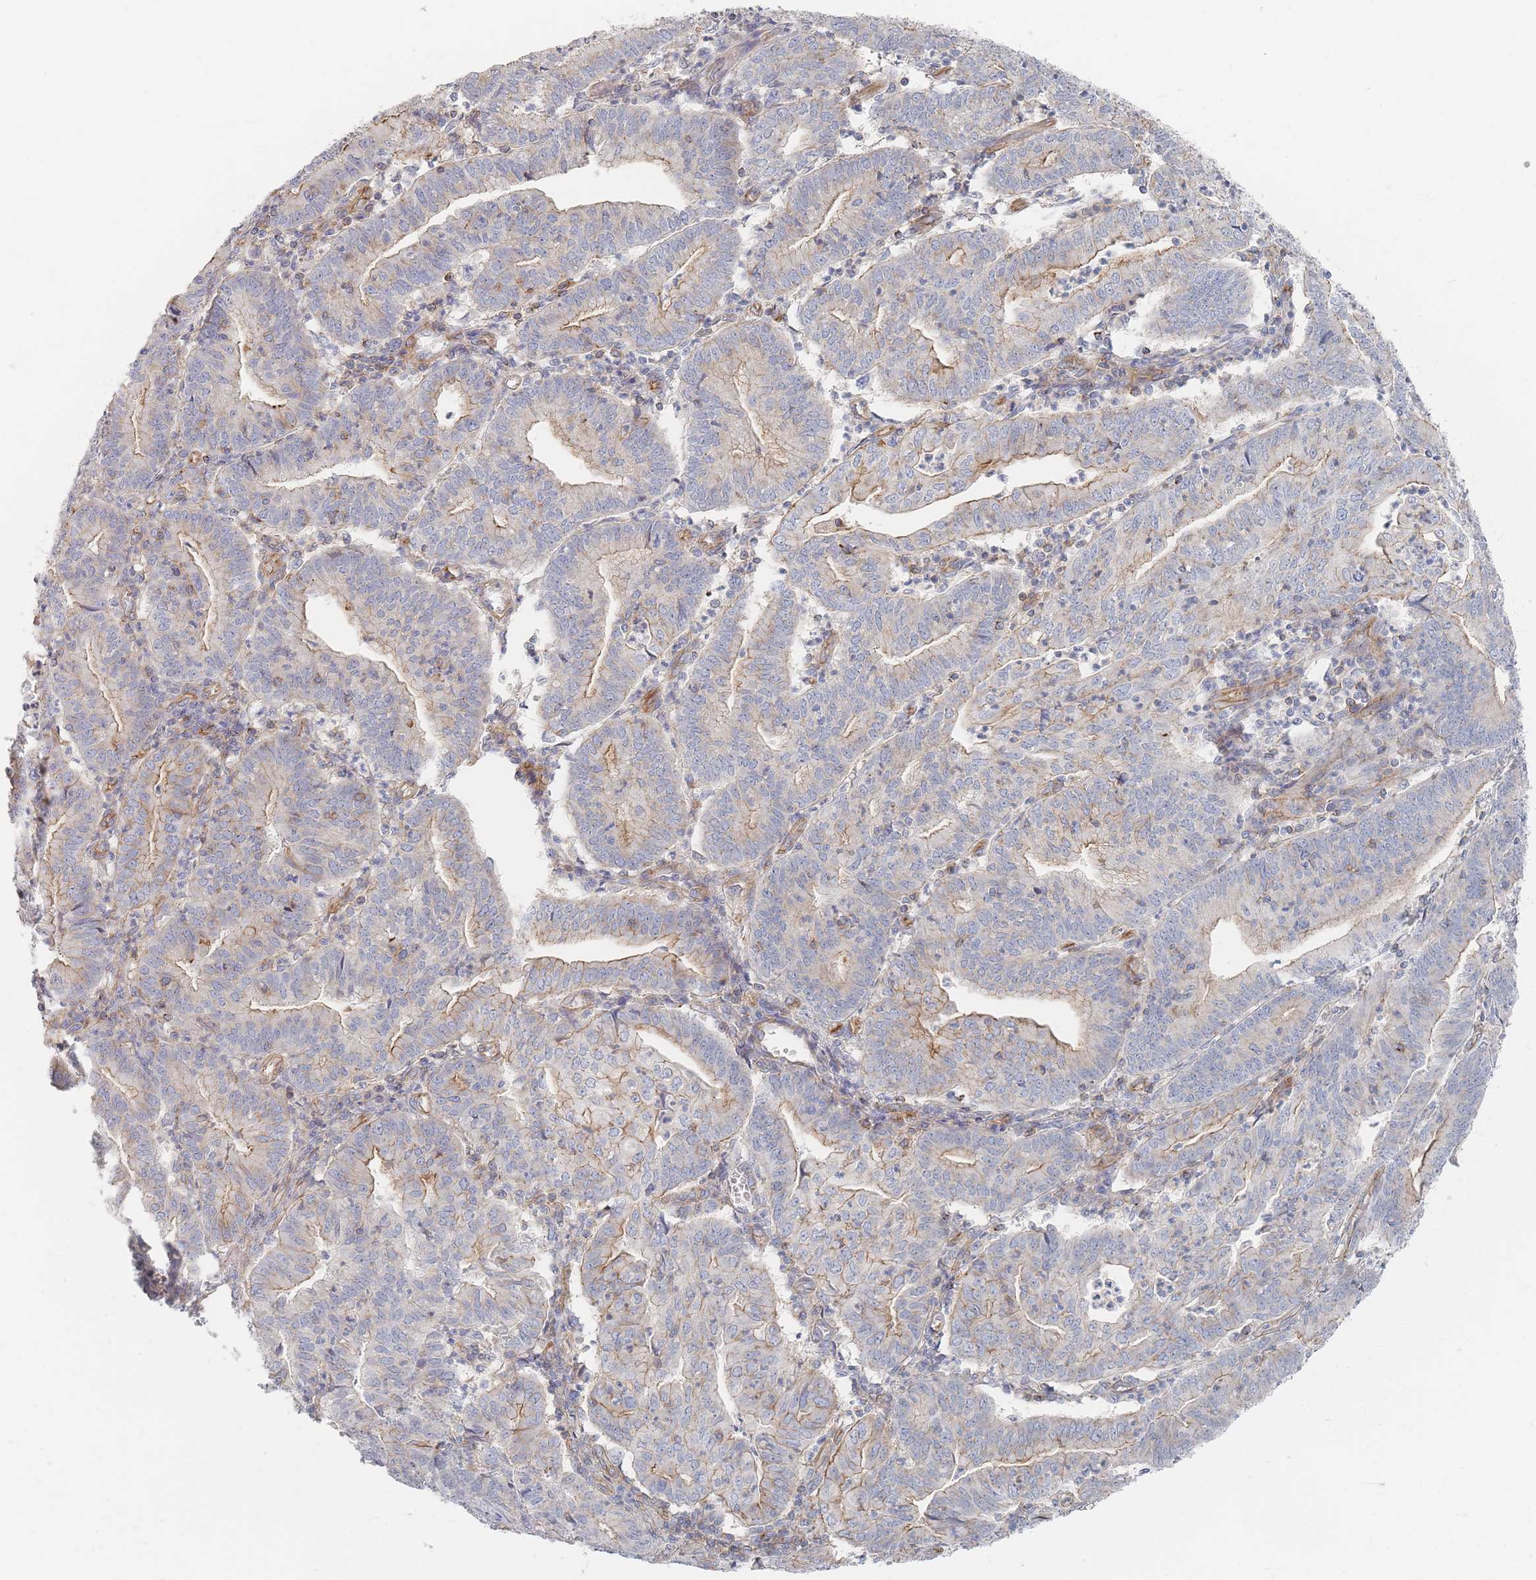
{"staining": {"intensity": "moderate", "quantity": "<25%", "location": "cytoplasmic/membranous"}, "tissue": "endometrial cancer", "cell_type": "Tumor cells", "image_type": "cancer", "snomed": [{"axis": "morphology", "description": "Adenocarcinoma, NOS"}, {"axis": "topography", "description": "Endometrium"}], "caption": "Adenocarcinoma (endometrial) stained with a protein marker demonstrates moderate staining in tumor cells.", "gene": "GNB1", "patient": {"sex": "female", "age": 60}}